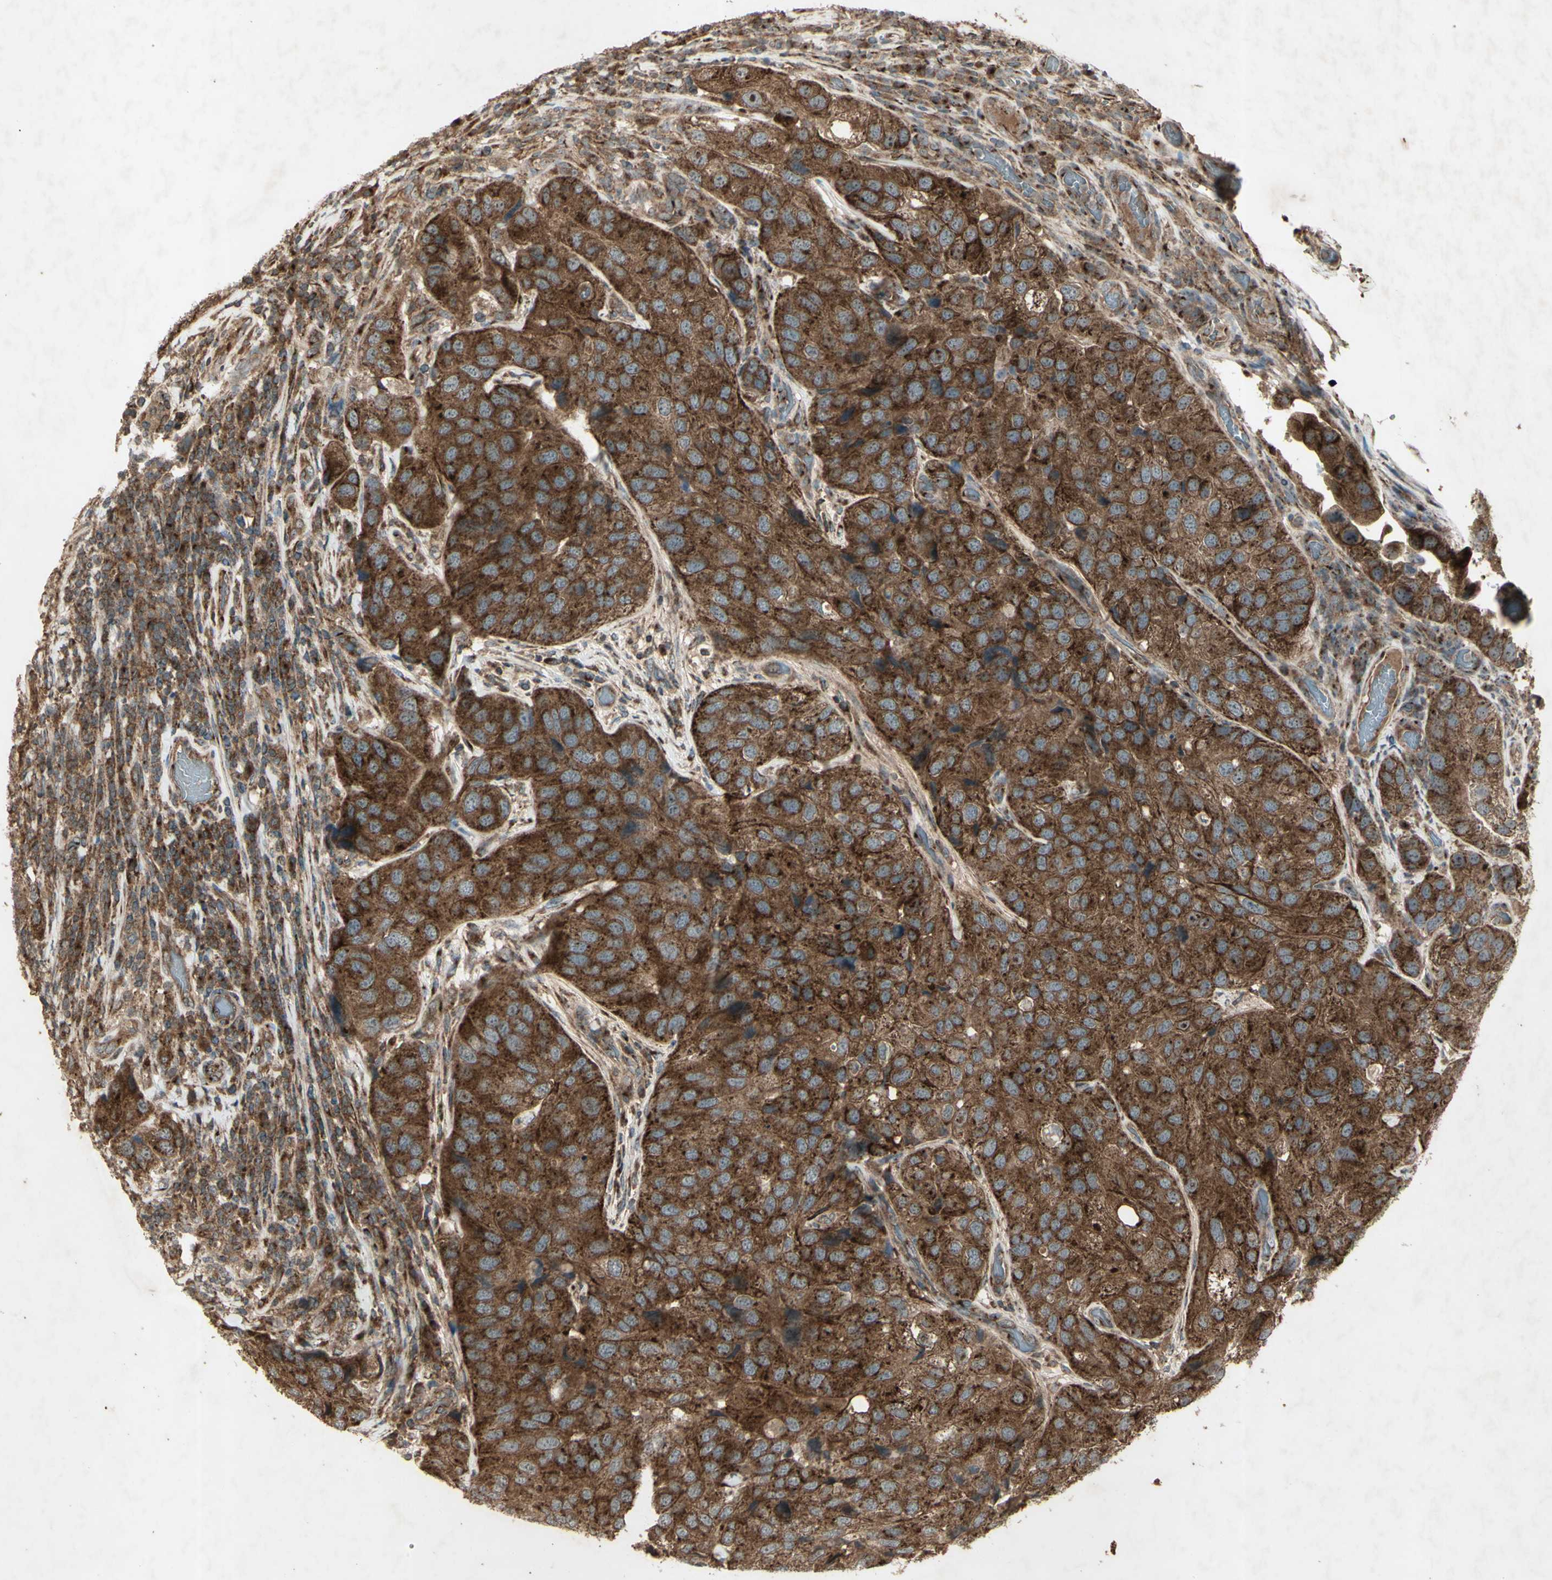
{"staining": {"intensity": "strong", "quantity": ">75%", "location": "cytoplasmic/membranous"}, "tissue": "urothelial cancer", "cell_type": "Tumor cells", "image_type": "cancer", "snomed": [{"axis": "morphology", "description": "Urothelial carcinoma, High grade"}, {"axis": "topography", "description": "Urinary bladder"}], "caption": "Immunohistochemical staining of urothelial cancer reveals high levels of strong cytoplasmic/membranous expression in approximately >75% of tumor cells. The staining is performed using DAB brown chromogen to label protein expression. The nuclei are counter-stained blue using hematoxylin.", "gene": "AP1G1", "patient": {"sex": "female", "age": 64}}